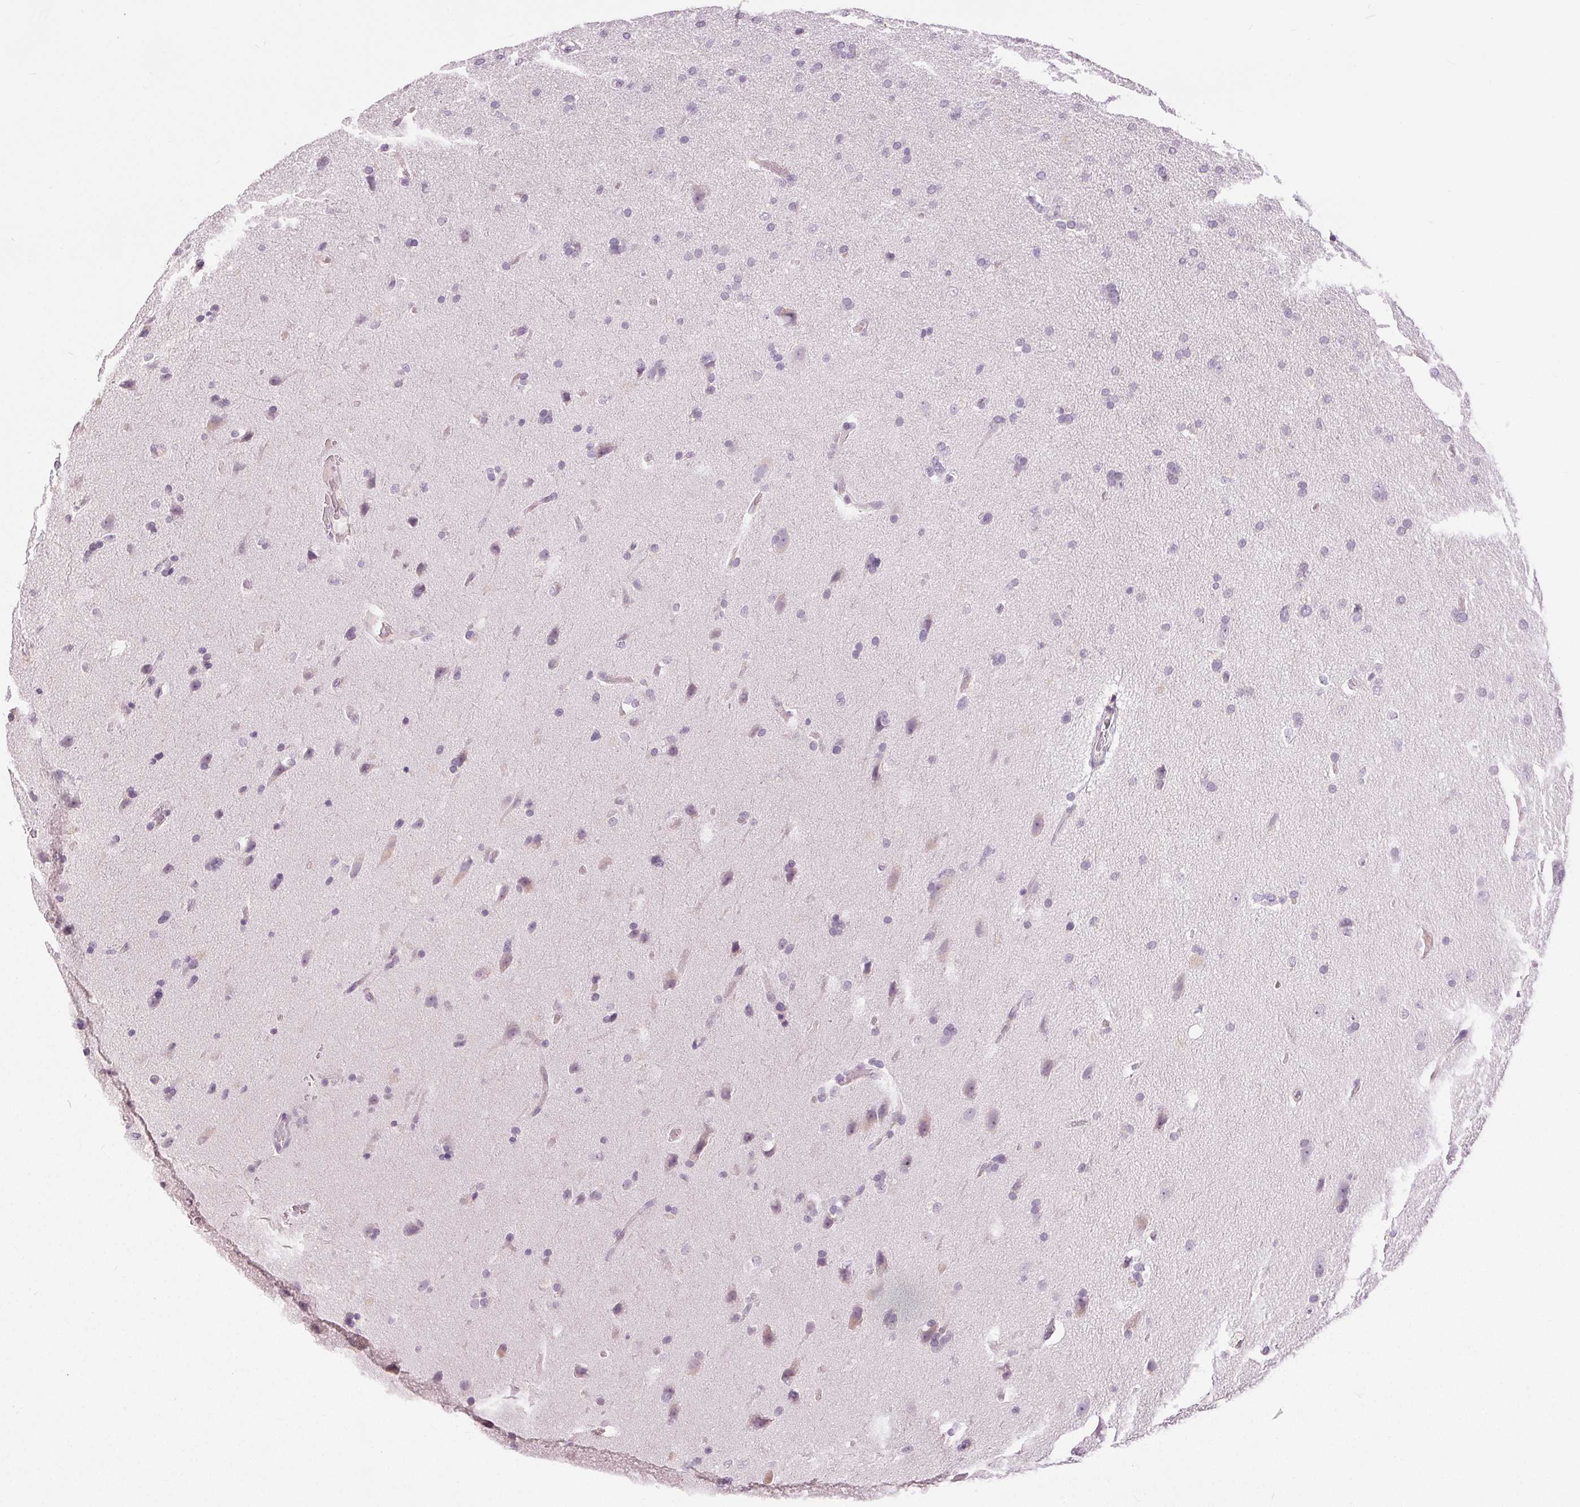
{"staining": {"intensity": "negative", "quantity": "none", "location": "none"}, "tissue": "glioma", "cell_type": "Tumor cells", "image_type": "cancer", "snomed": [{"axis": "morphology", "description": "Glioma, malignant, Low grade"}, {"axis": "topography", "description": "Brain"}], "caption": "A histopathology image of glioma stained for a protein exhibits no brown staining in tumor cells.", "gene": "DSG3", "patient": {"sex": "female", "age": 54}}